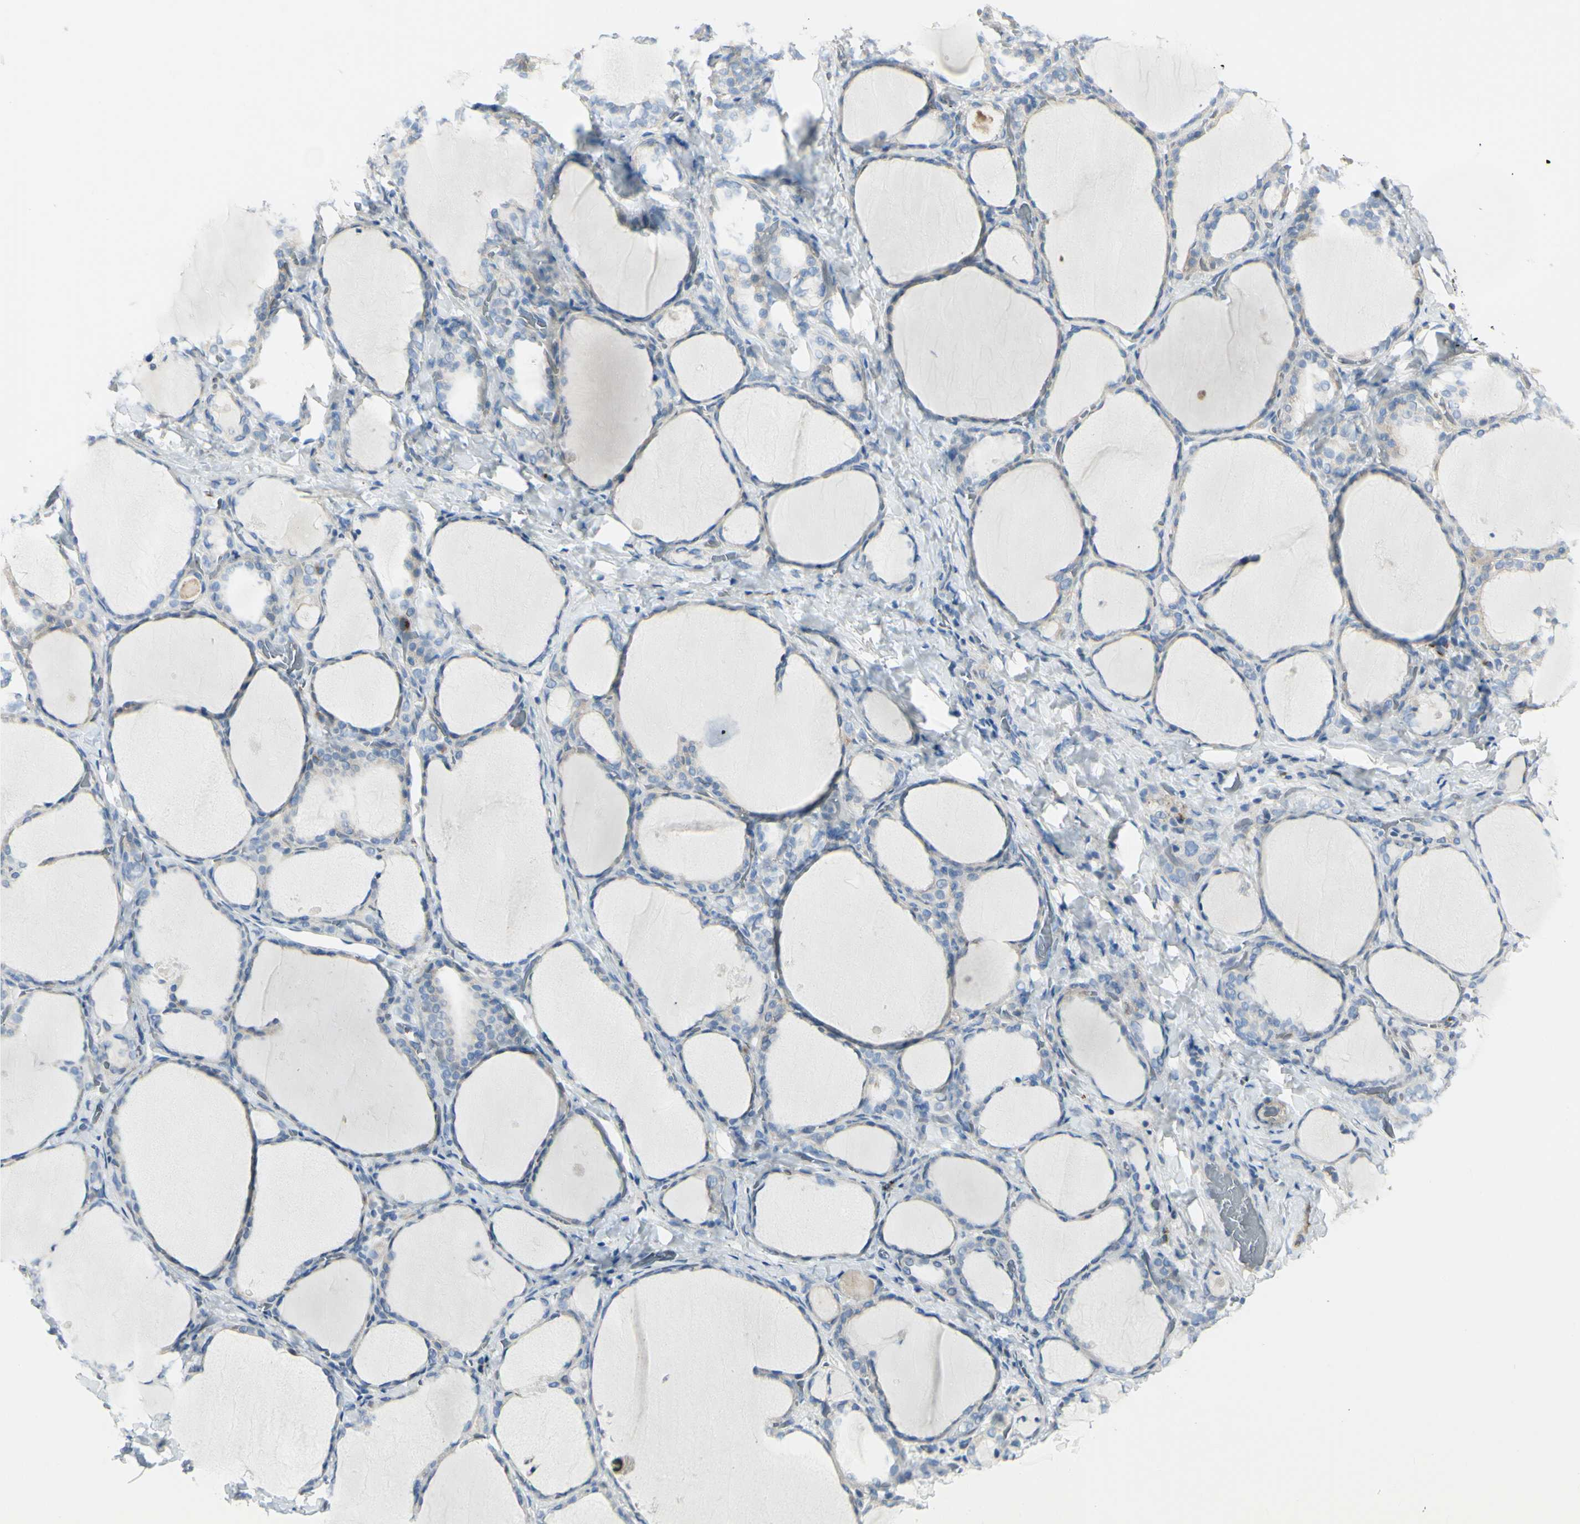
{"staining": {"intensity": "weak", "quantity": "<25%", "location": "cytoplasmic/membranous"}, "tissue": "thyroid gland", "cell_type": "Glandular cells", "image_type": "normal", "snomed": [{"axis": "morphology", "description": "Normal tissue, NOS"}, {"axis": "morphology", "description": "Papillary adenocarcinoma, NOS"}, {"axis": "topography", "description": "Thyroid gland"}], "caption": "IHC photomicrograph of benign thyroid gland: human thyroid gland stained with DAB reveals no significant protein expression in glandular cells.", "gene": "NCBP2L", "patient": {"sex": "female", "age": 30}}